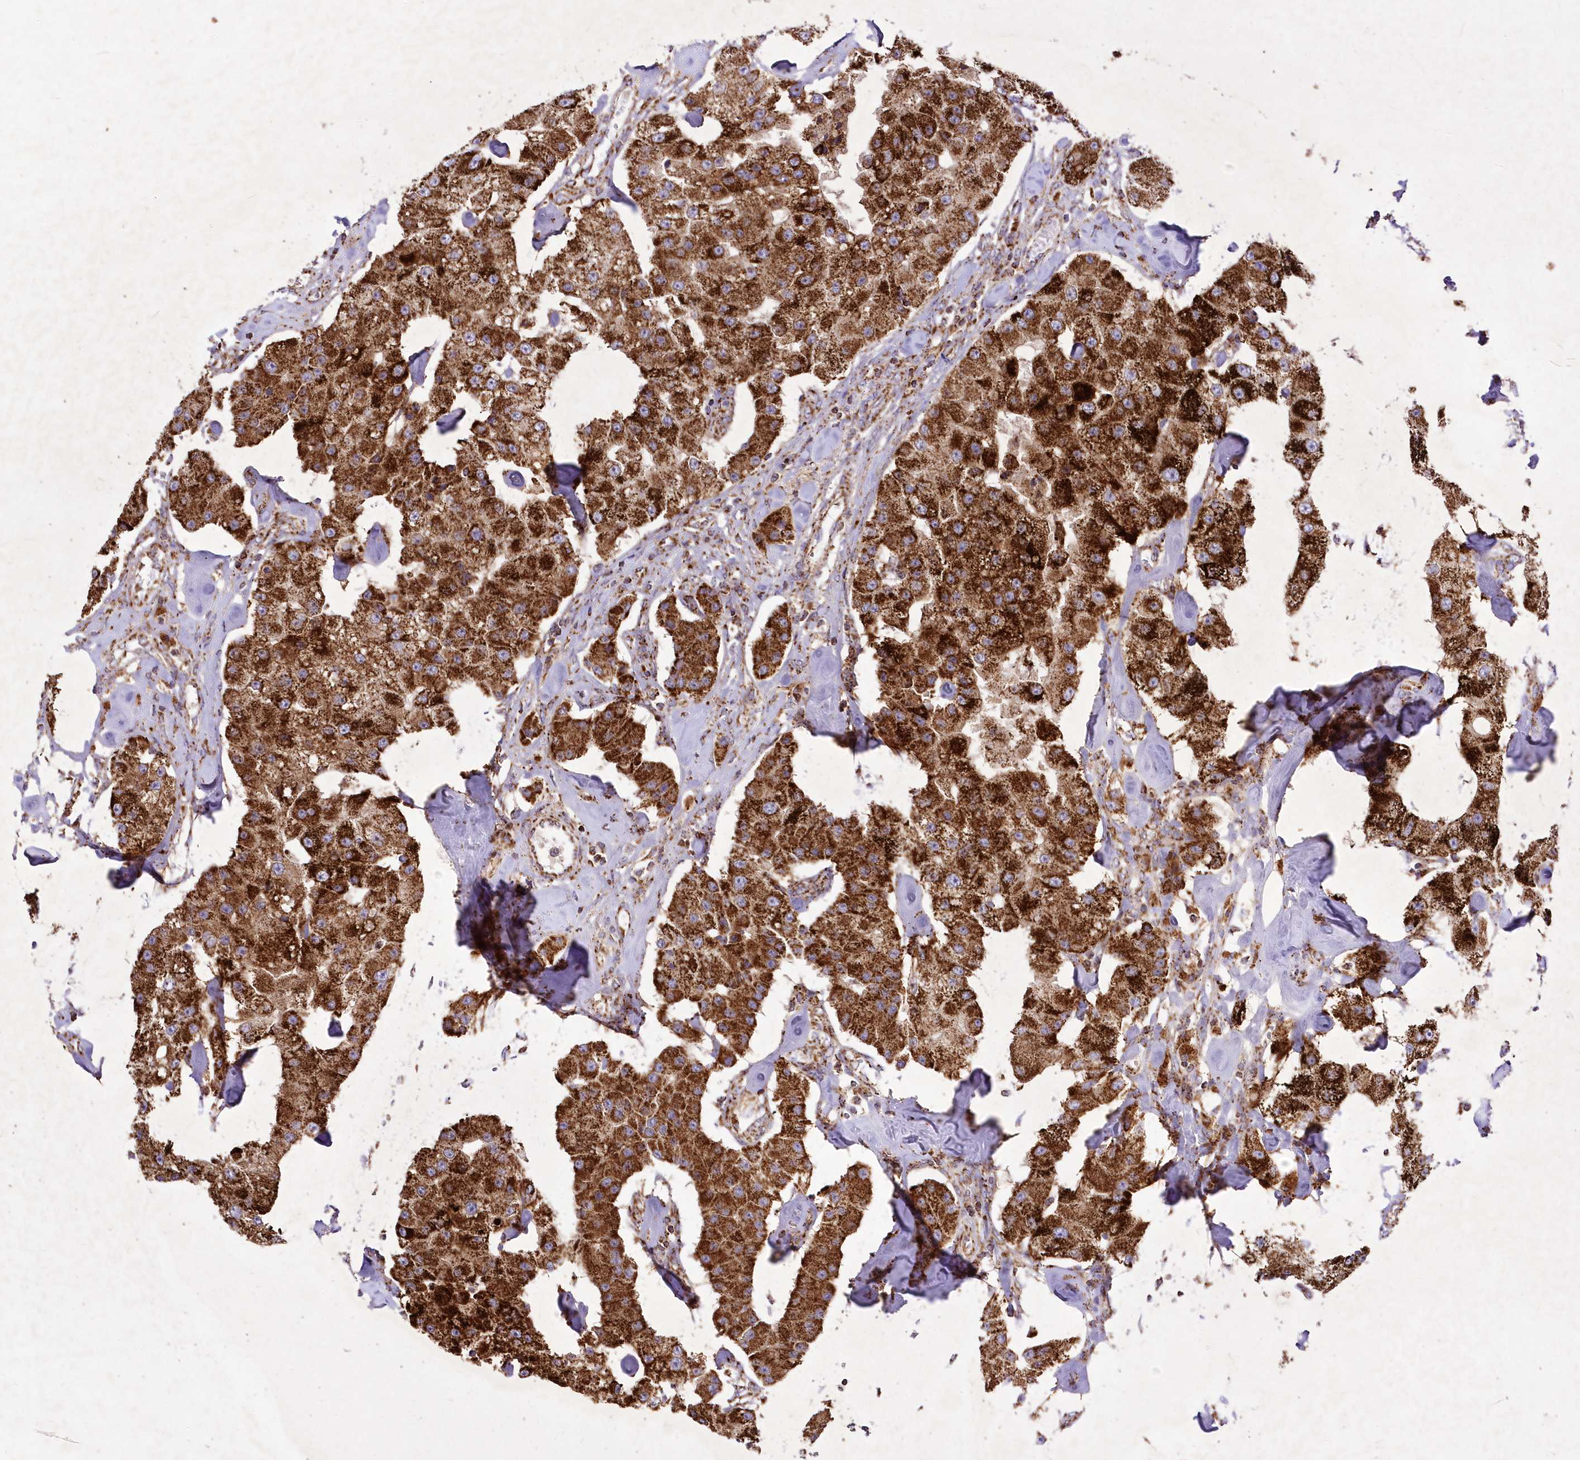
{"staining": {"intensity": "strong", "quantity": ">75%", "location": "cytoplasmic/membranous"}, "tissue": "carcinoid", "cell_type": "Tumor cells", "image_type": "cancer", "snomed": [{"axis": "morphology", "description": "Carcinoid, malignant, NOS"}, {"axis": "topography", "description": "Pancreas"}], "caption": "A brown stain highlights strong cytoplasmic/membranous positivity of a protein in human carcinoid (malignant) tumor cells.", "gene": "ASNSD1", "patient": {"sex": "male", "age": 41}}